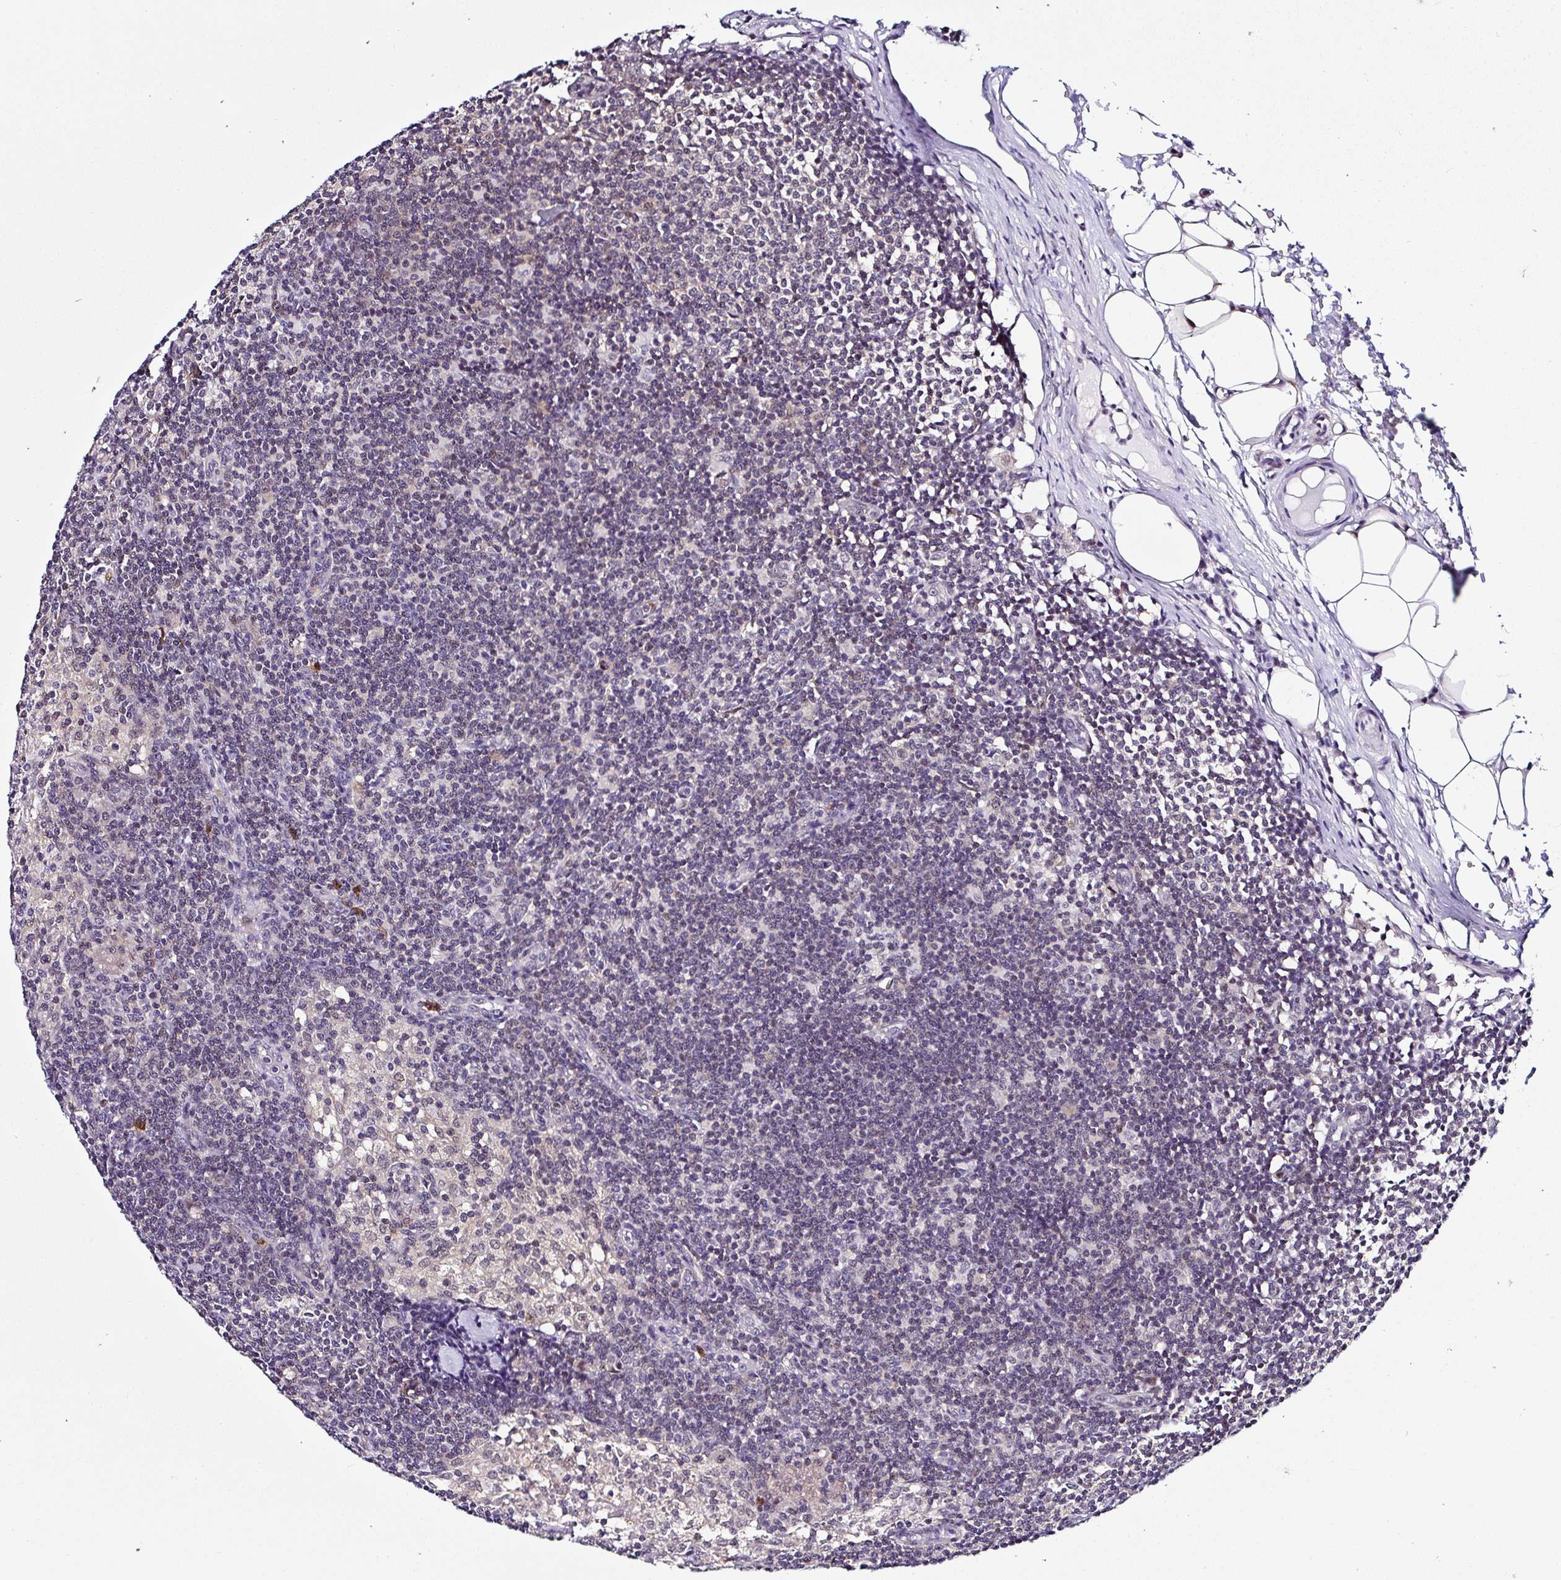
{"staining": {"intensity": "weak", "quantity": "25%-75%", "location": "cytoplasmic/membranous,nuclear"}, "tissue": "lymph node", "cell_type": "Germinal center cells", "image_type": "normal", "snomed": [{"axis": "morphology", "description": "Normal tissue, NOS"}, {"axis": "topography", "description": "Lymph node"}], "caption": "An immunohistochemistry micrograph of unremarkable tissue is shown. Protein staining in brown shows weak cytoplasmic/membranous,nuclear positivity in lymph node within germinal center cells.", "gene": "PIN4", "patient": {"sex": "male", "age": 49}}